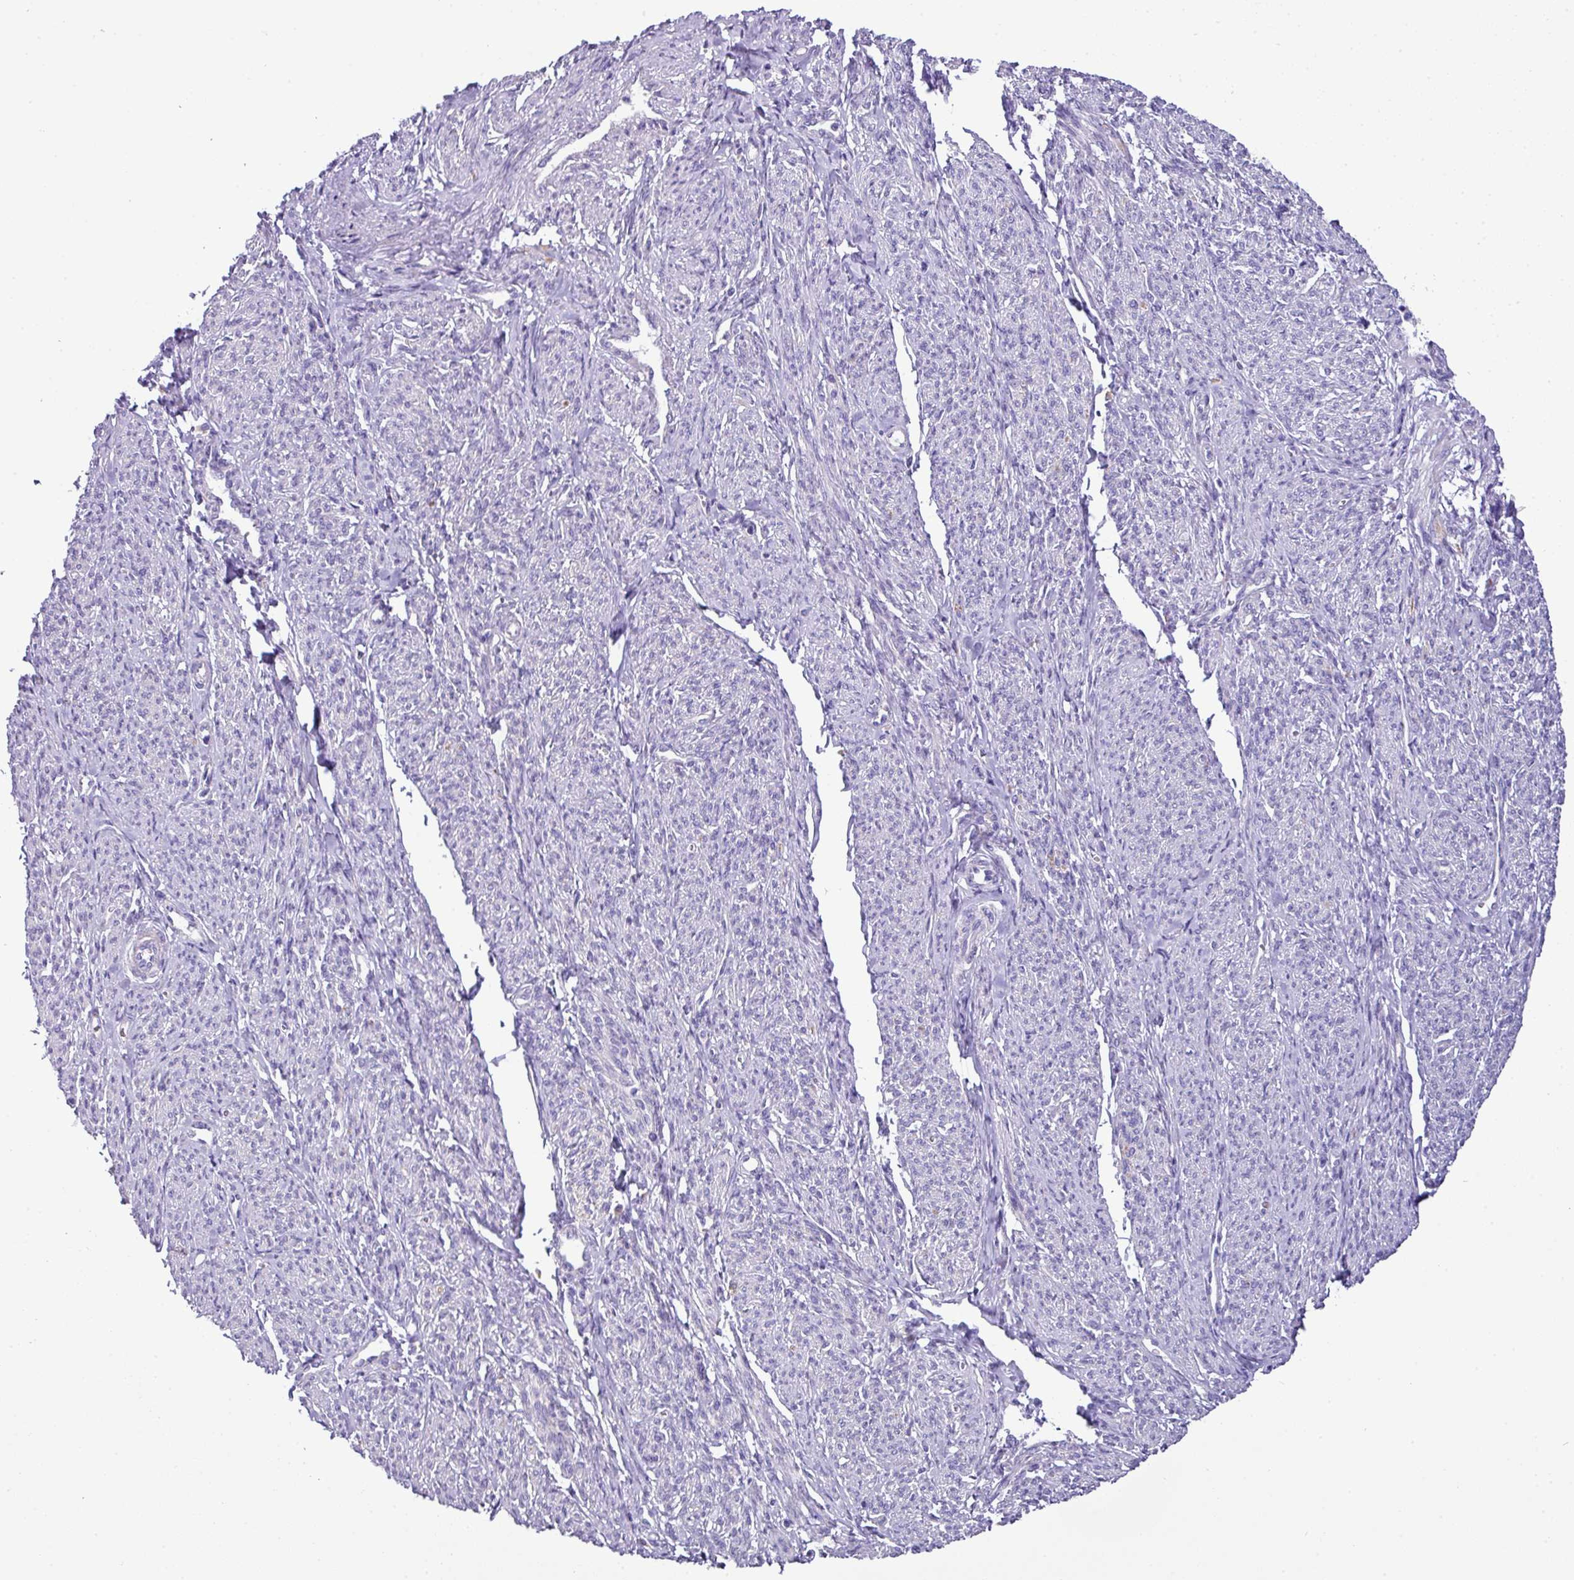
{"staining": {"intensity": "negative", "quantity": "none", "location": "none"}, "tissue": "smooth muscle", "cell_type": "Smooth muscle cells", "image_type": "normal", "snomed": [{"axis": "morphology", "description": "Normal tissue, NOS"}, {"axis": "topography", "description": "Smooth muscle"}], "caption": "The histopathology image demonstrates no significant positivity in smooth muscle cells of smooth muscle.", "gene": "PGAP4", "patient": {"sex": "female", "age": 65}}